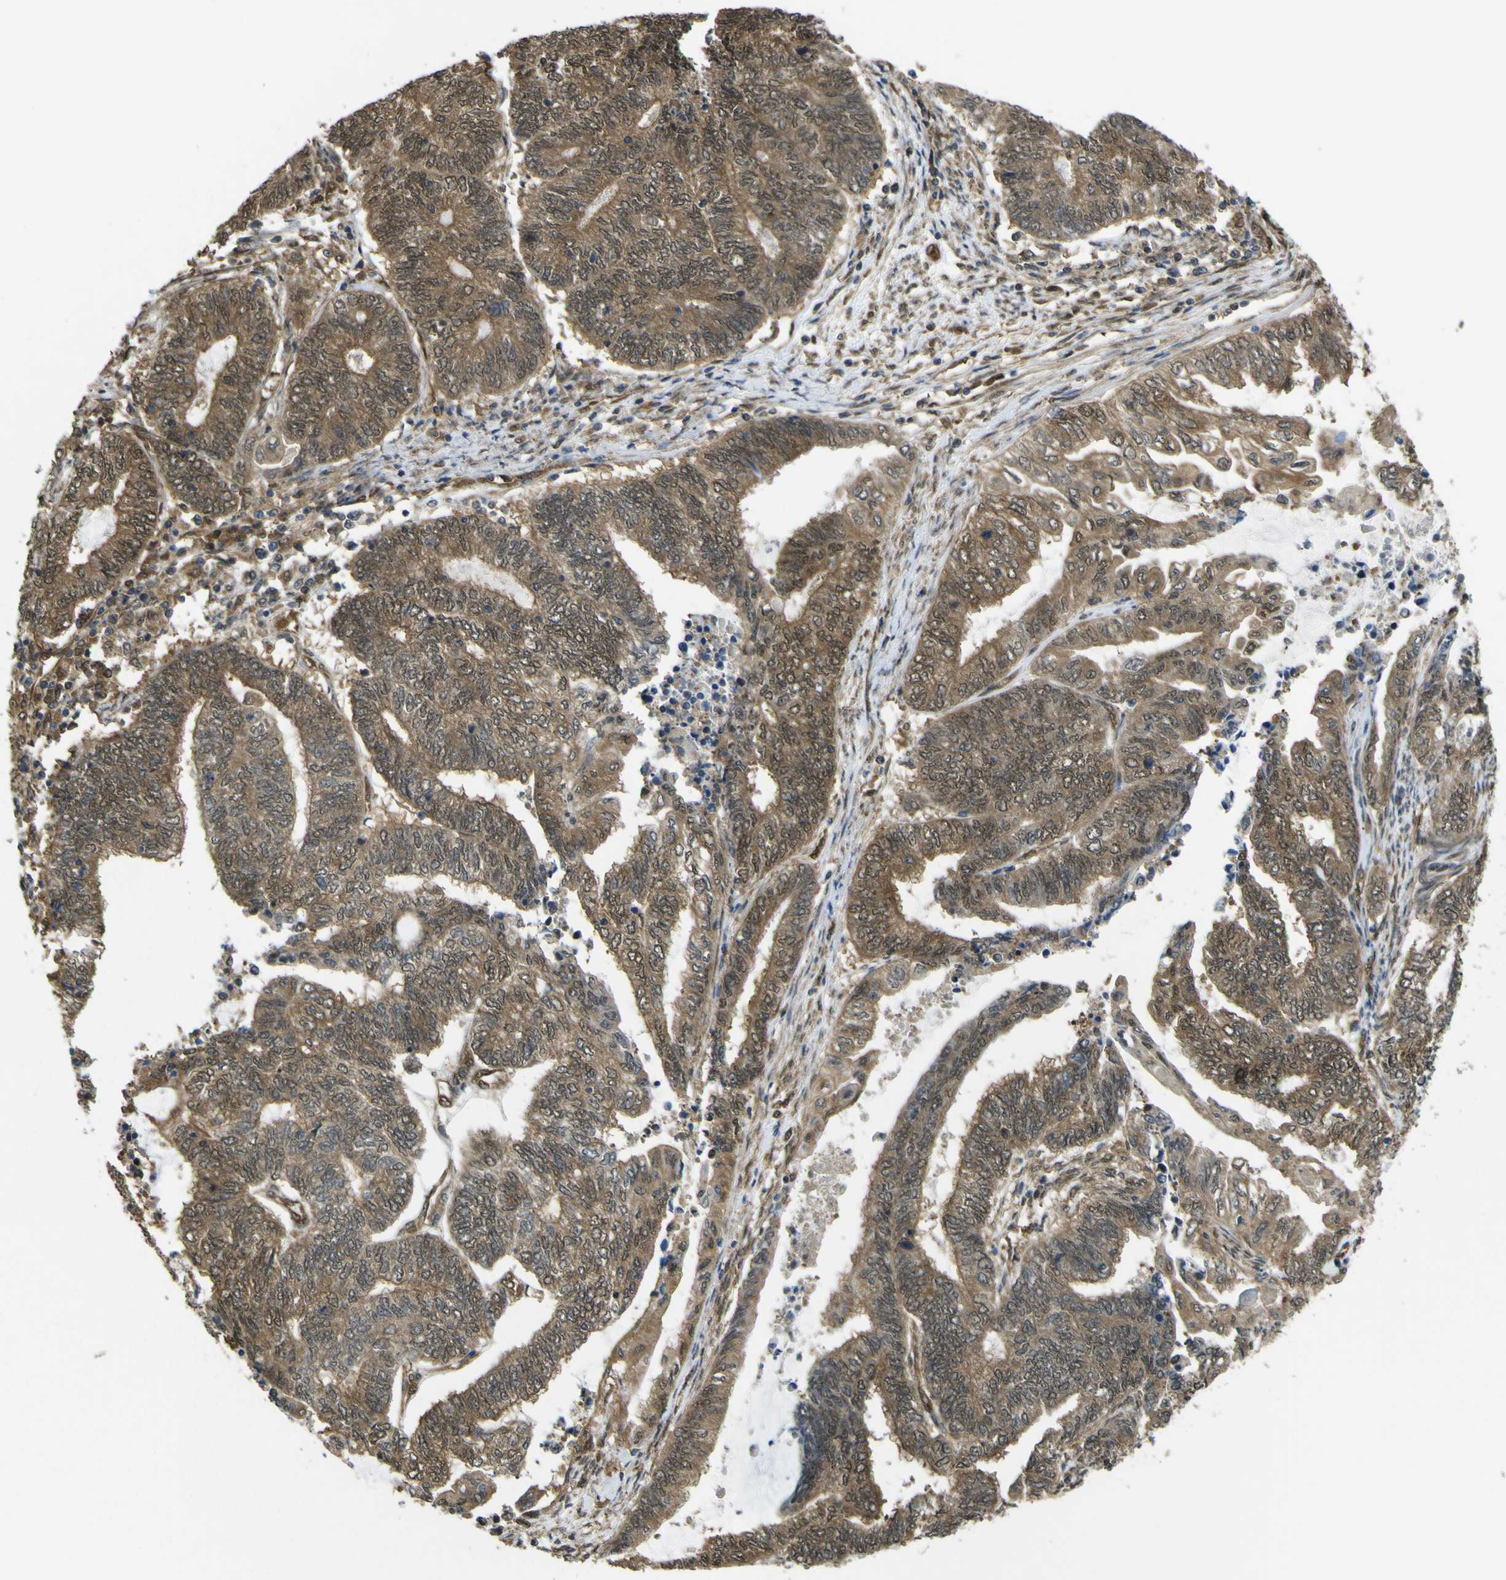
{"staining": {"intensity": "moderate", "quantity": ">75%", "location": "cytoplasmic/membranous"}, "tissue": "endometrial cancer", "cell_type": "Tumor cells", "image_type": "cancer", "snomed": [{"axis": "morphology", "description": "Adenocarcinoma, NOS"}, {"axis": "topography", "description": "Uterus"}, {"axis": "topography", "description": "Endometrium"}], "caption": "Endometrial cancer stained with DAB immunohistochemistry reveals medium levels of moderate cytoplasmic/membranous staining in about >75% of tumor cells.", "gene": "YWHAG", "patient": {"sex": "female", "age": 70}}